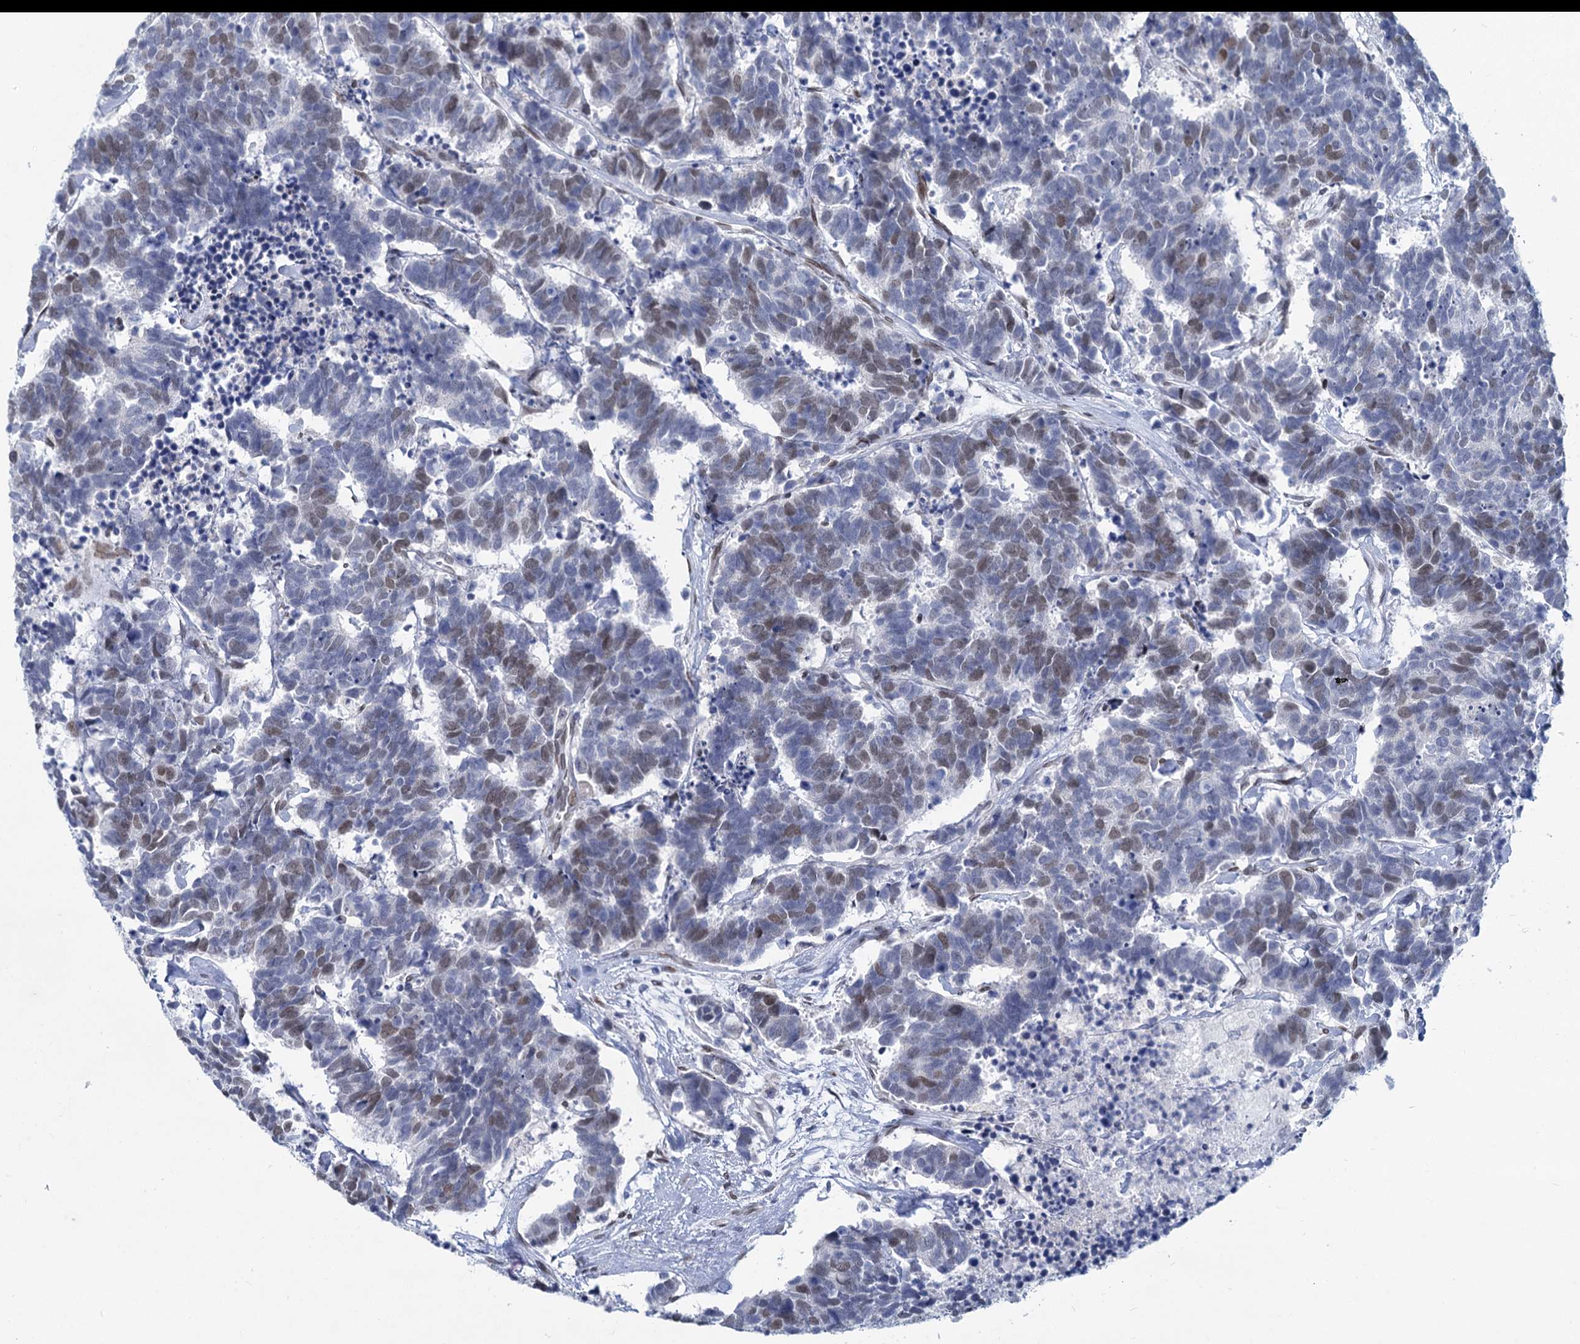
{"staining": {"intensity": "moderate", "quantity": "25%-75%", "location": "nuclear"}, "tissue": "carcinoid", "cell_type": "Tumor cells", "image_type": "cancer", "snomed": [{"axis": "morphology", "description": "Carcinoma, NOS"}, {"axis": "morphology", "description": "Carcinoid, malignant, NOS"}, {"axis": "topography", "description": "Urinary bladder"}], "caption": "A high-resolution micrograph shows IHC staining of carcinoid (malignant), which displays moderate nuclear staining in approximately 25%-75% of tumor cells. The staining is performed using DAB (3,3'-diaminobenzidine) brown chromogen to label protein expression. The nuclei are counter-stained blue using hematoxylin.", "gene": "PRSS35", "patient": {"sex": "male", "age": 57}}